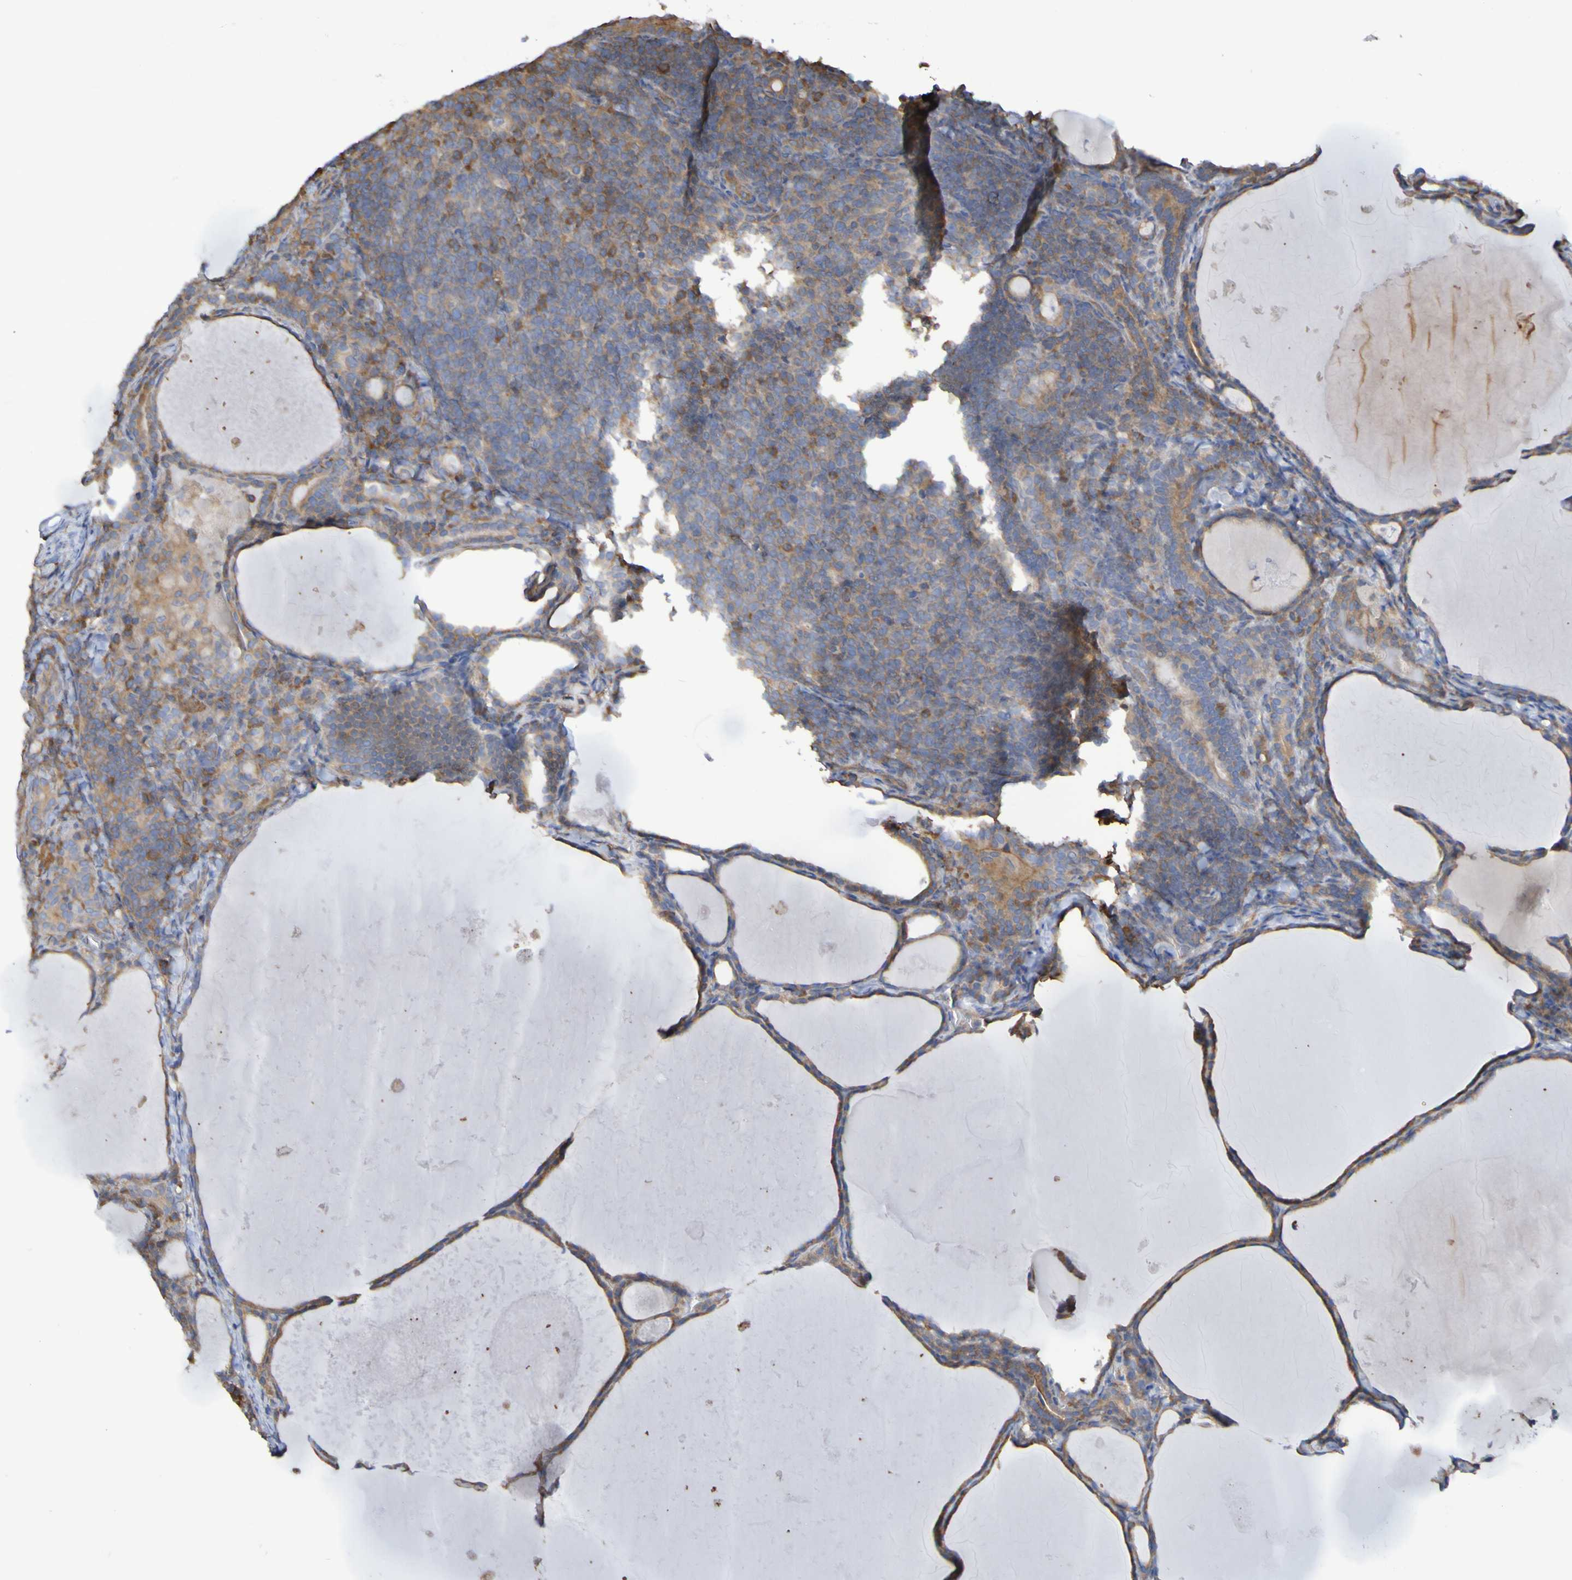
{"staining": {"intensity": "moderate", "quantity": "<25%", "location": "cytoplasmic/membranous"}, "tissue": "thyroid cancer", "cell_type": "Tumor cells", "image_type": "cancer", "snomed": [{"axis": "morphology", "description": "Papillary adenocarcinoma, NOS"}, {"axis": "topography", "description": "Thyroid gland"}], "caption": "This image reveals immunohistochemistry (IHC) staining of thyroid papillary adenocarcinoma, with low moderate cytoplasmic/membranous expression in about <25% of tumor cells.", "gene": "SYNJ1", "patient": {"sex": "female", "age": 42}}